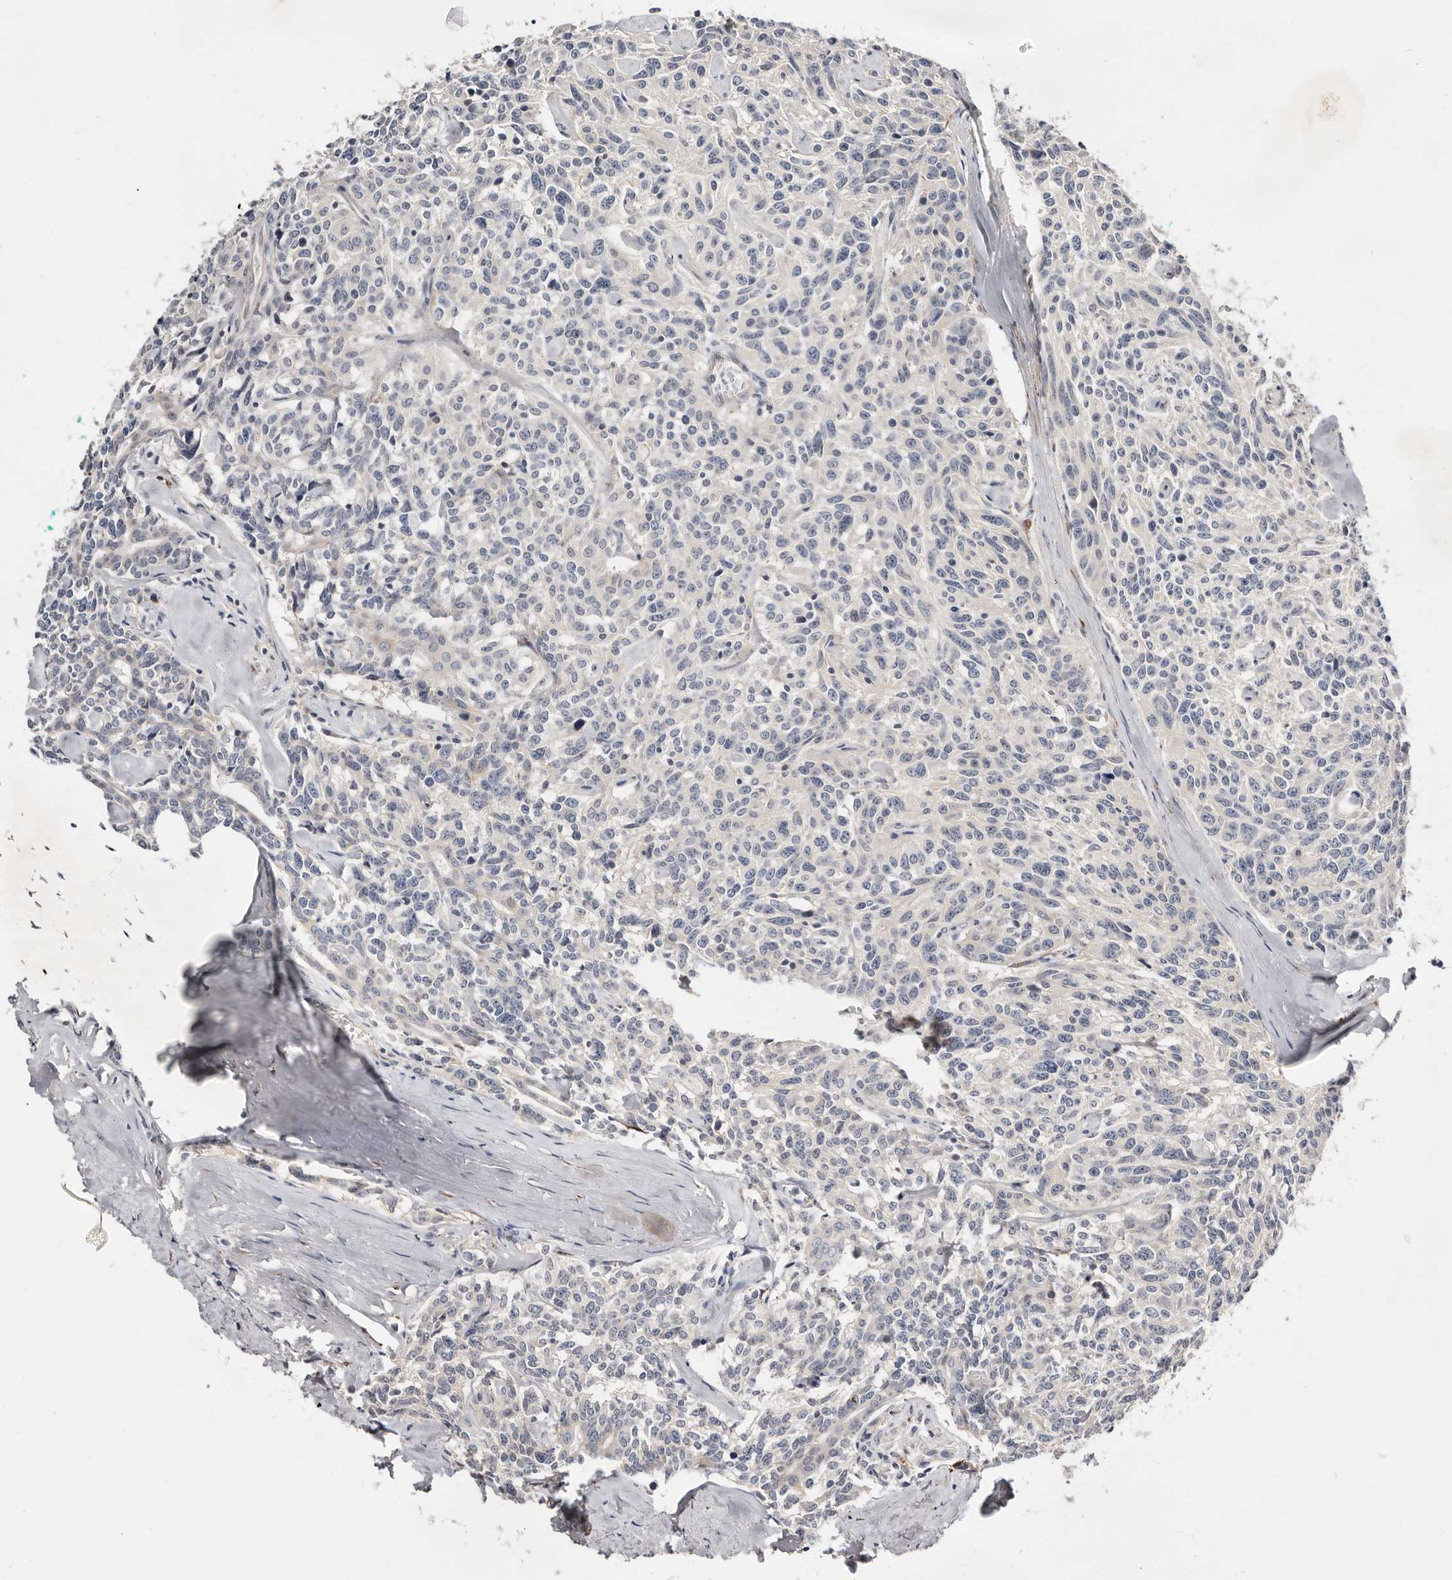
{"staining": {"intensity": "negative", "quantity": "none", "location": "none"}, "tissue": "carcinoid", "cell_type": "Tumor cells", "image_type": "cancer", "snomed": [{"axis": "morphology", "description": "Carcinoid, malignant, NOS"}, {"axis": "topography", "description": "Lung"}], "caption": "Tumor cells are negative for protein expression in human malignant carcinoid.", "gene": "USH1C", "patient": {"sex": "female", "age": 46}}